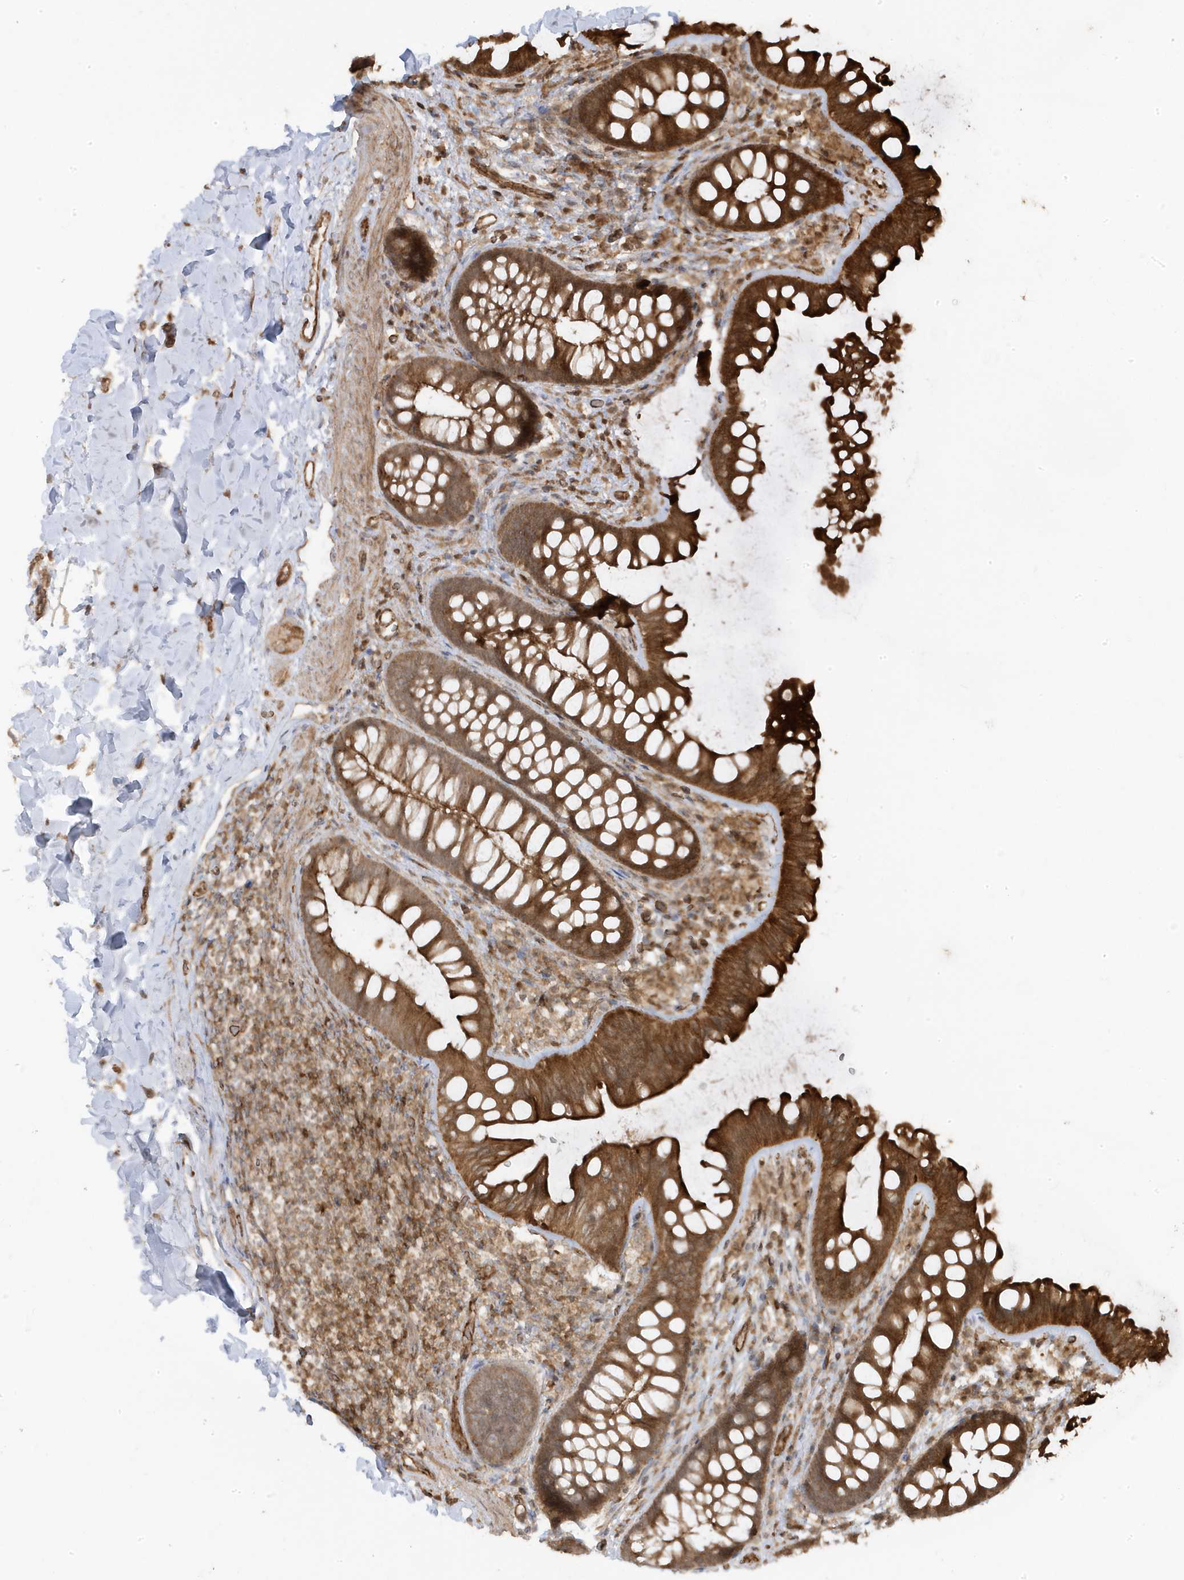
{"staining": {"intensity": "moderate", "quantity": ">75%", "location": "cytoplasmic/membranous,nuclear"}, "tissue": "colon", "cell_type": "Endothelial cells", "image_type": "normal", "snomed": [{"axis": "morphology", "description": "Normal tissue, NOS"}, {"axis": "topography", "description": "Colon"}], "caption": "A medium amount of moderate cytoplasmic/membranous,nuclear positivity is present in about >75% of endothelial cells in benign colon.", "gene": "ASAP1", "patient": {"sex": "female", "age": 62}}